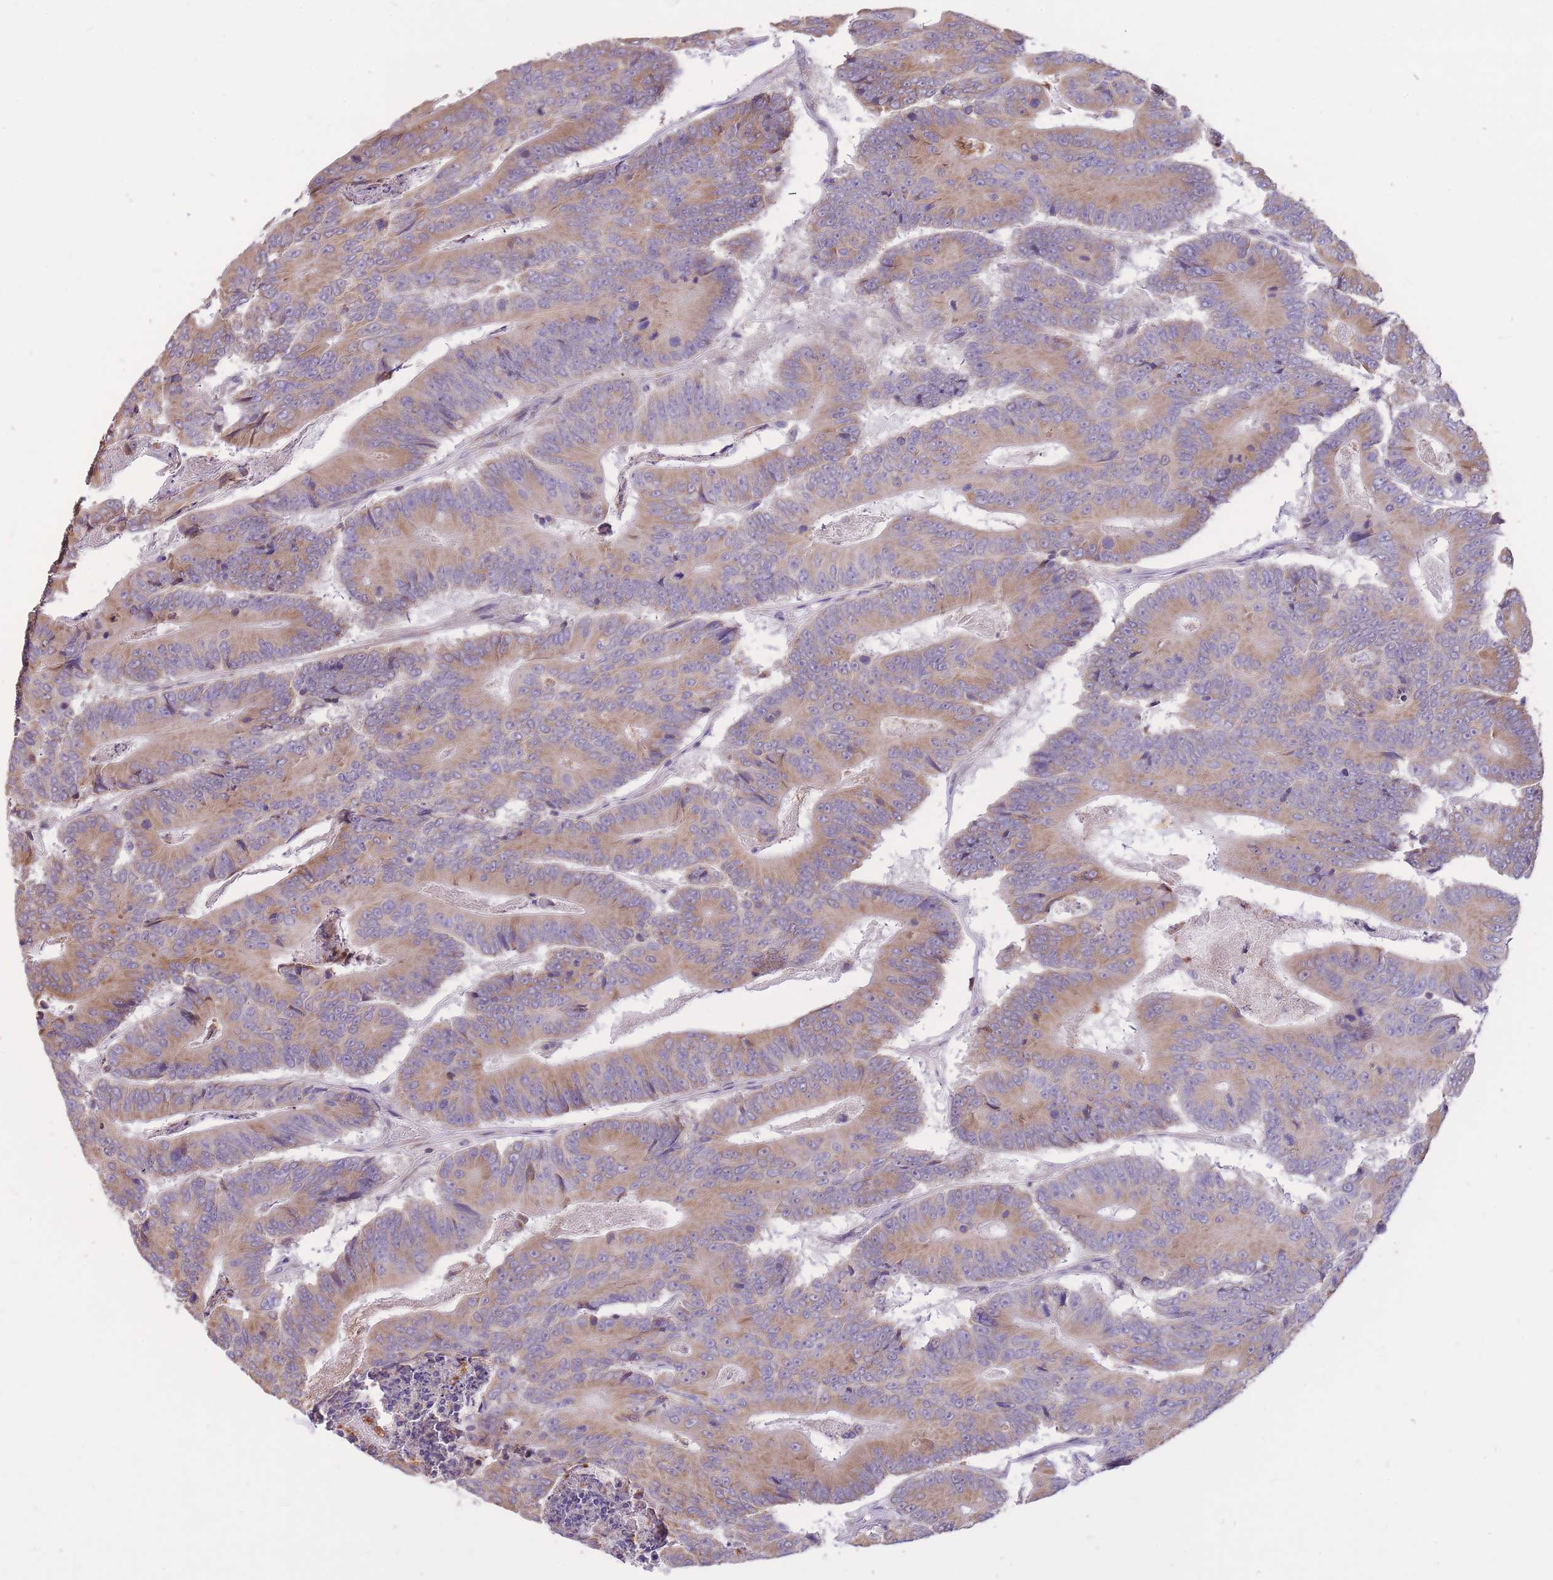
{"staining": {"intensity": "weak", "quantity": ">75%", "location": "cytoplasmic/membranous"}, "tissue": "colorectal cancer", "cell_type": "Tumor cells", "image_type": "cancer", "snomed": [{"axis": "morphology", "description": "Adenocarcinoma, NOS"}, {"axis": "topography", "description": "Colon"}], "caption": "Tumor cells demonstrate low levels of weak cytoplasmic/membranous expression in about >75% of cells in adenocarcinoma (colorectal). The protein of interest is shown in brown color, while the nuclei are stained blue.", "gene": "TOPAZ1", "patient": {"sex": "male", "age": 83}}